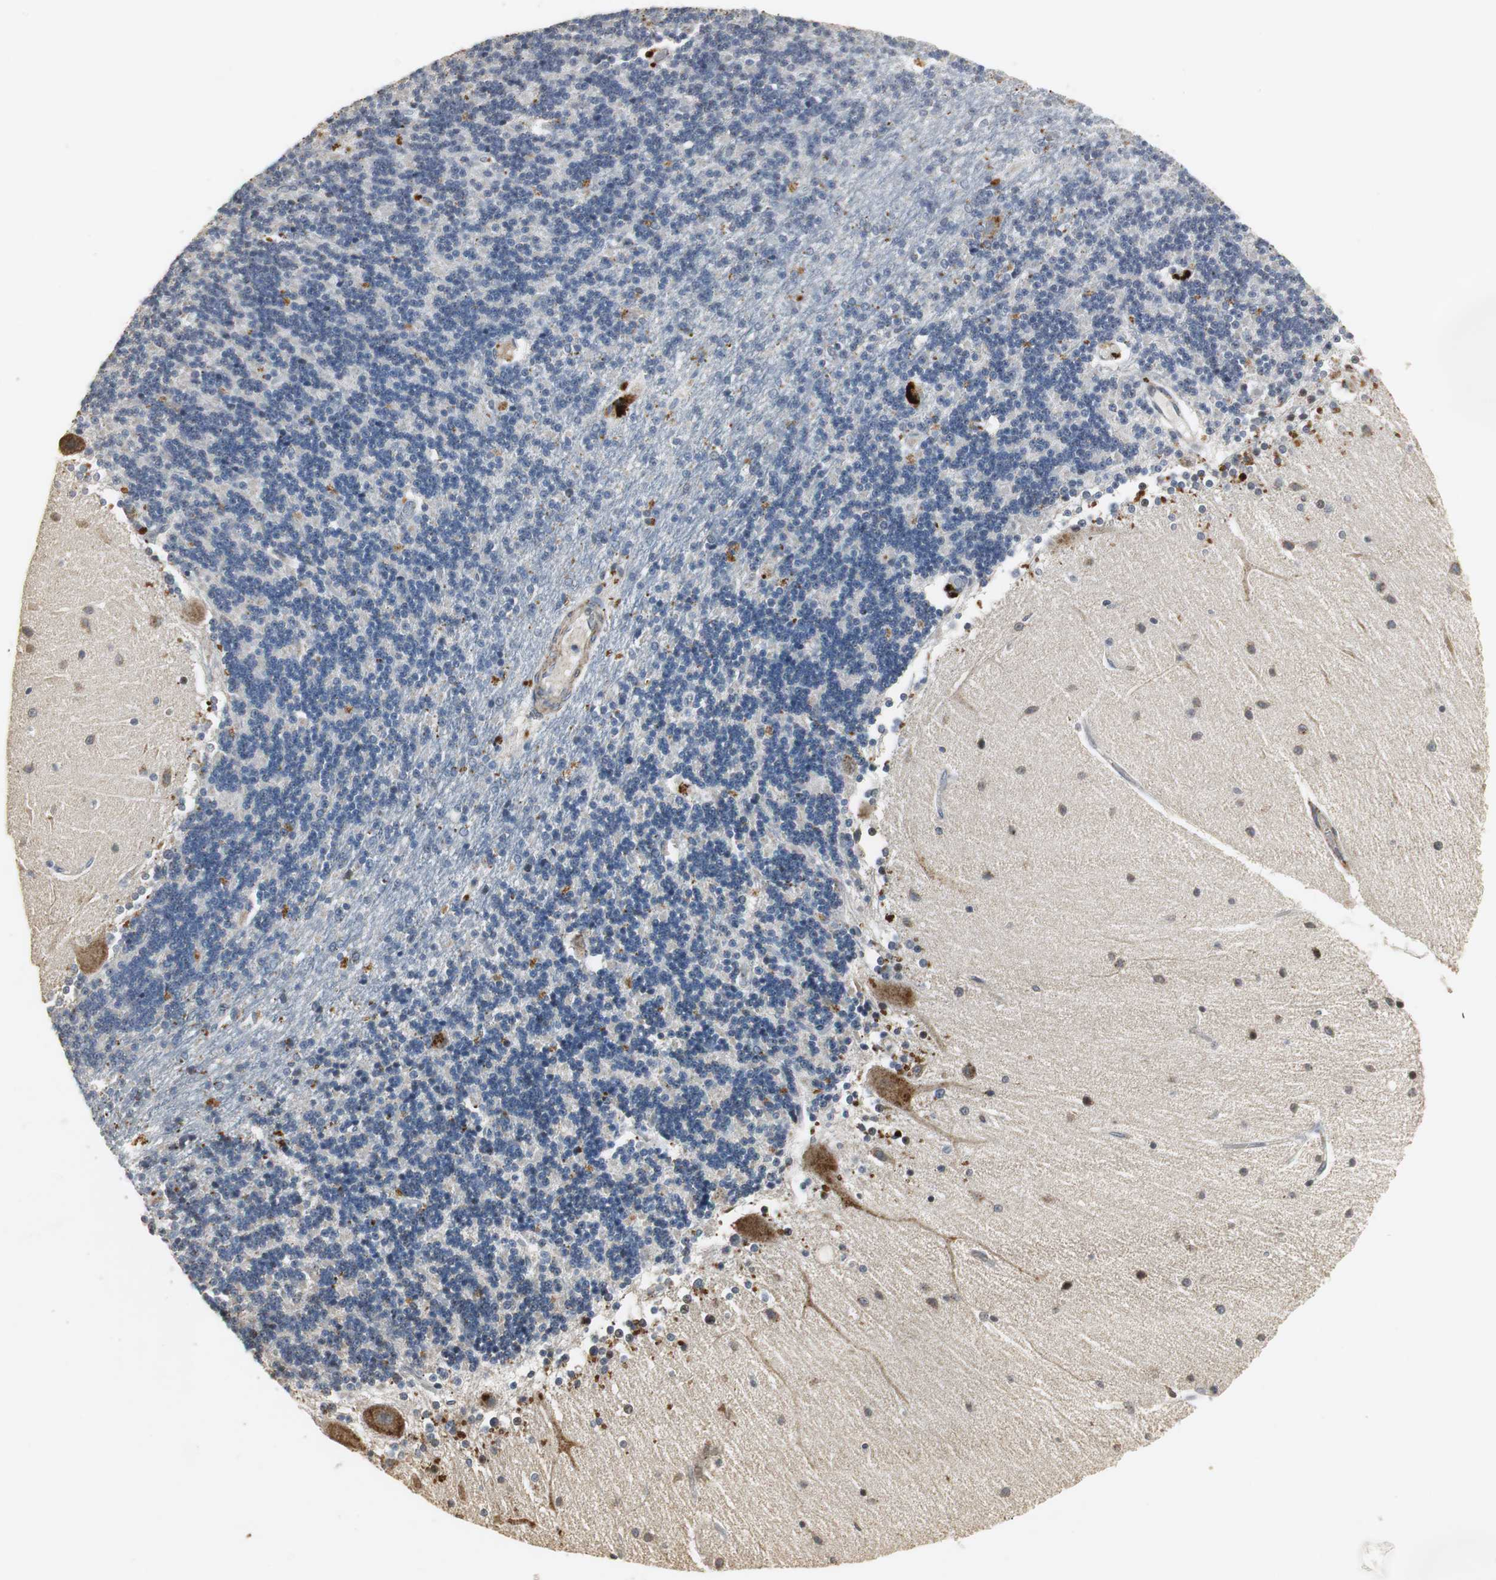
{"staining": {"intensity": "negative", "quantity": "none", "location": "none"}, "tissue": "cerebellum", "cell_type": "Cells in granular layer", "image_type": "normal", "snomed": [{"axis": "morphology", "description": "Normal tissue, NOS"}, {"axis": "topography", "description": "Cerebellum"}], "caption": "An IHC image of unremarkable cerebellum is shown. There is no staining in cells in granular layer of cerebellum. Nuclei are stained in blue.", "gene": "DNAJB4", "patient": {"sex": "female", "age": 54}}